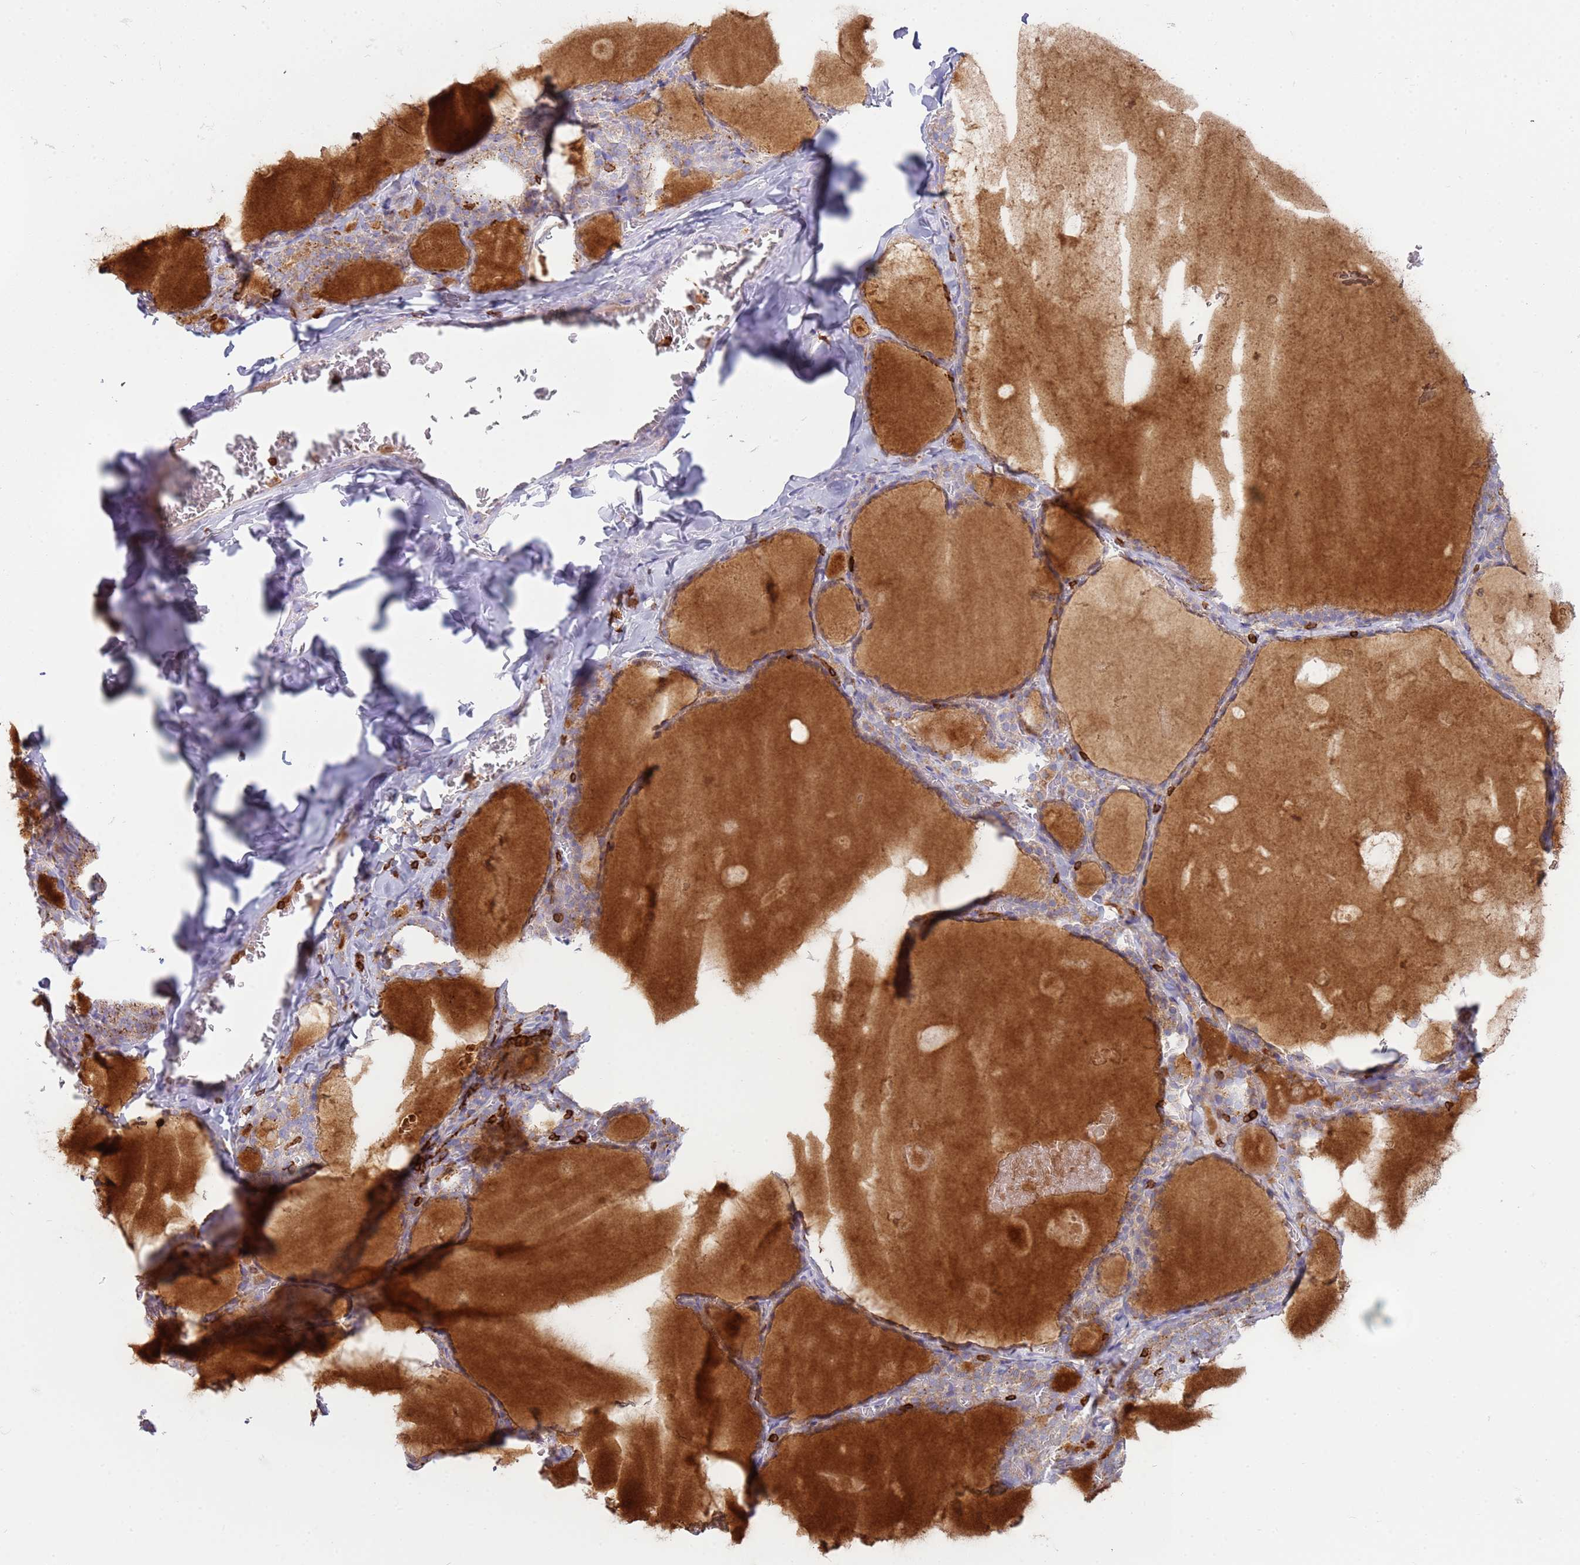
{"staining": {"intensity": "moderate", "quantity": ">75%", "location": "cytoplasmic/membranous"}, "tissue": "thyroid gland", "cell_type": "Glandular cells", "image_type": "normal", "snomed": [{"axis": "morphology", "description": "Normal tissue, NOS"}, {"axis": "topography", "description": "Thyroid gland"}], "caption": "Unremarkable thyroid gland displays moderate cytoplasmic/membranous positivity in about >75% of glandular cells, visualized by immunohistochemistry.", "gene": "TTPAL", "patient": {"sex": "male", "age": 56}}